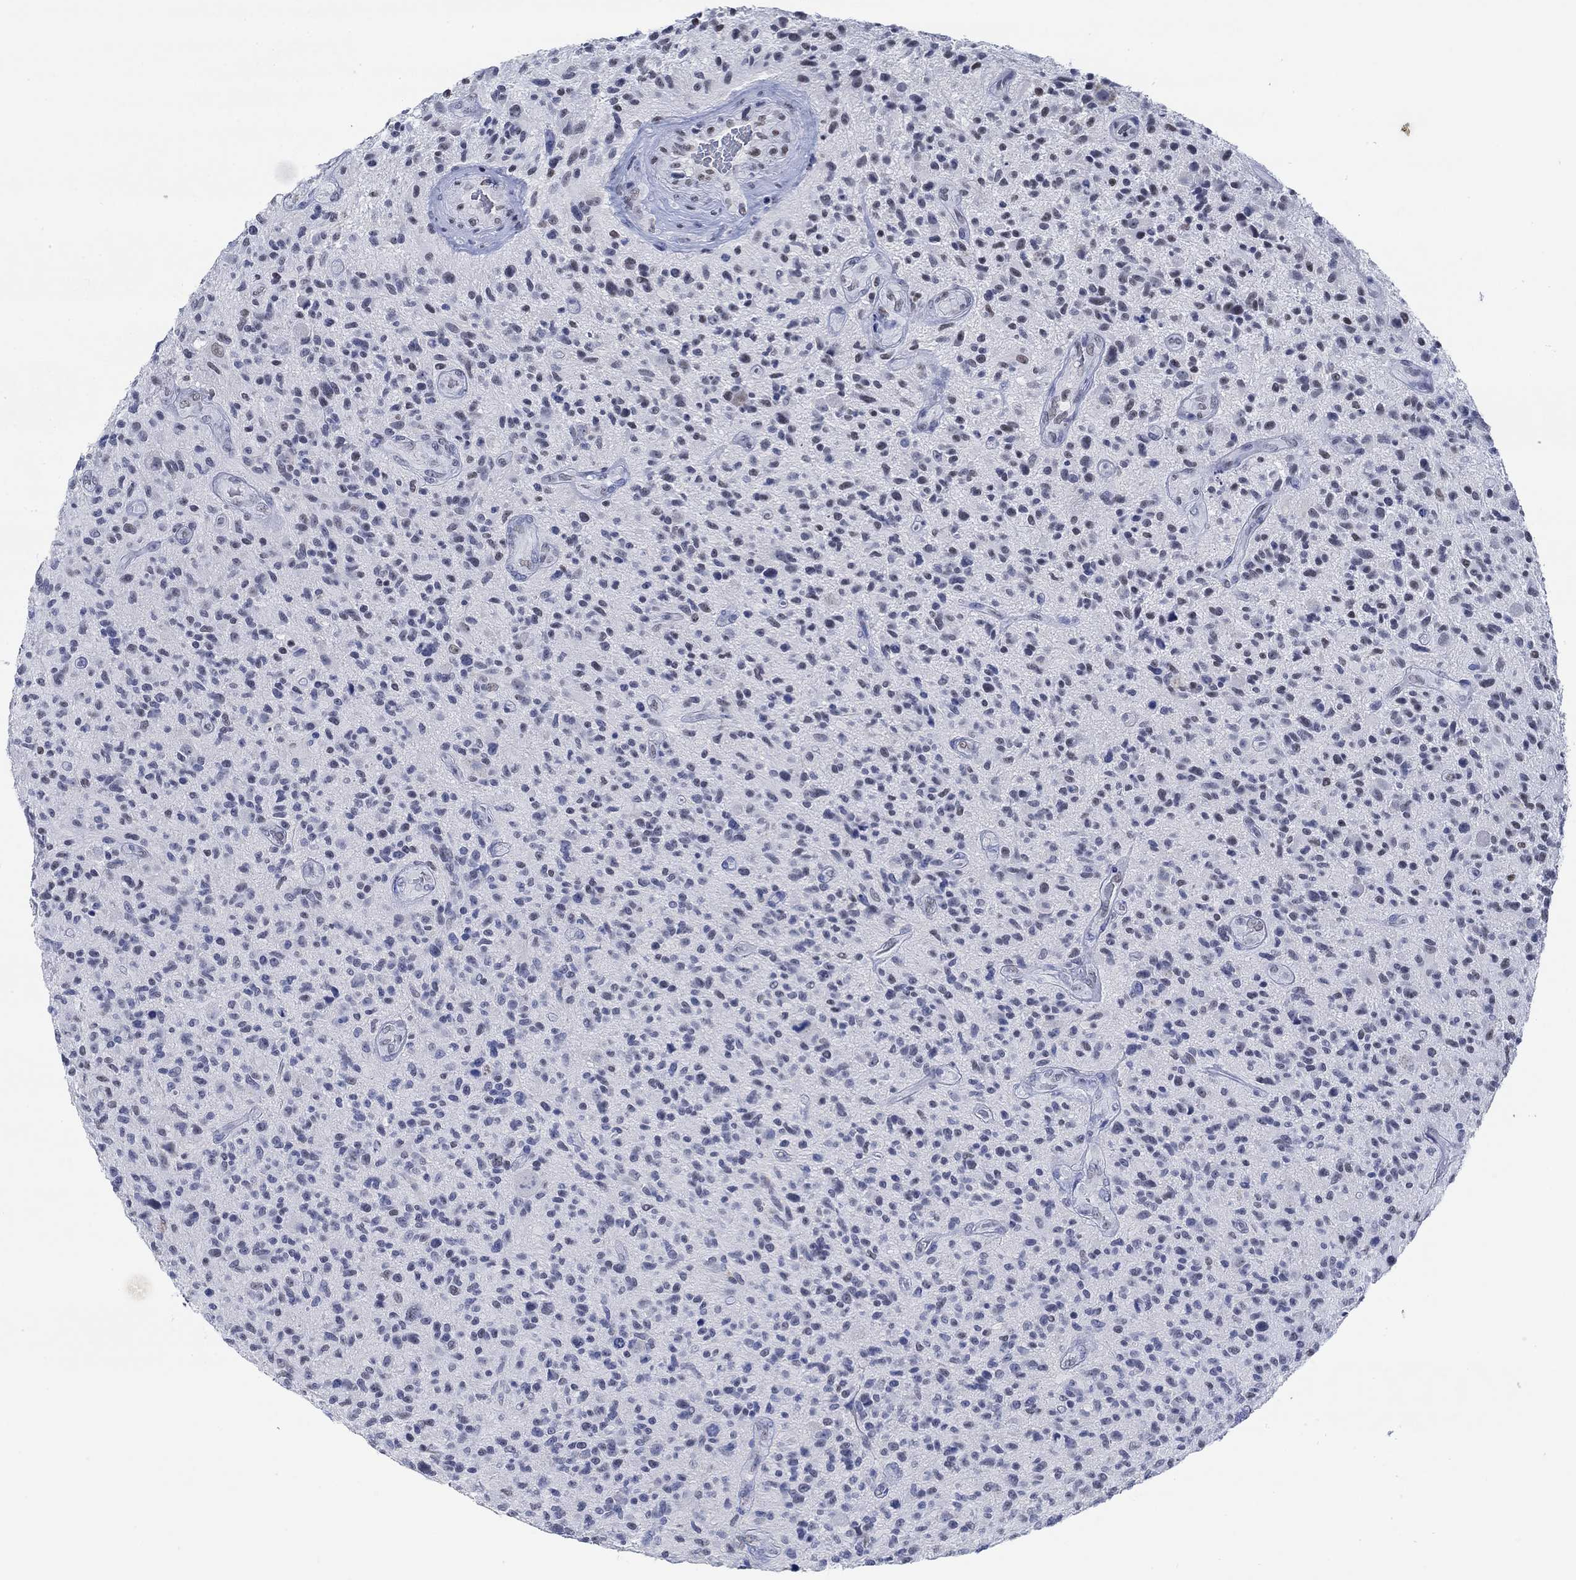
{"staining": {"intensity": "negative", "quantity": "none", "location": "none"}, "tissue": "glioma", "cell_type": "Tumor cells", "image_type": "cancer", "snomed": [{"axis": "morphology", "description": "Glioma, malignant, High grade"}, {"axis": "topography", "description": "Brain"}], "caption": "Immunohistochemistry (IHC) photomicrograph of human glioma stained for a protein (brown), which demonstrates no expression in tumor cells.", "gene": "PPP1R17", "patient": {"sex": "male", "age": 47}}